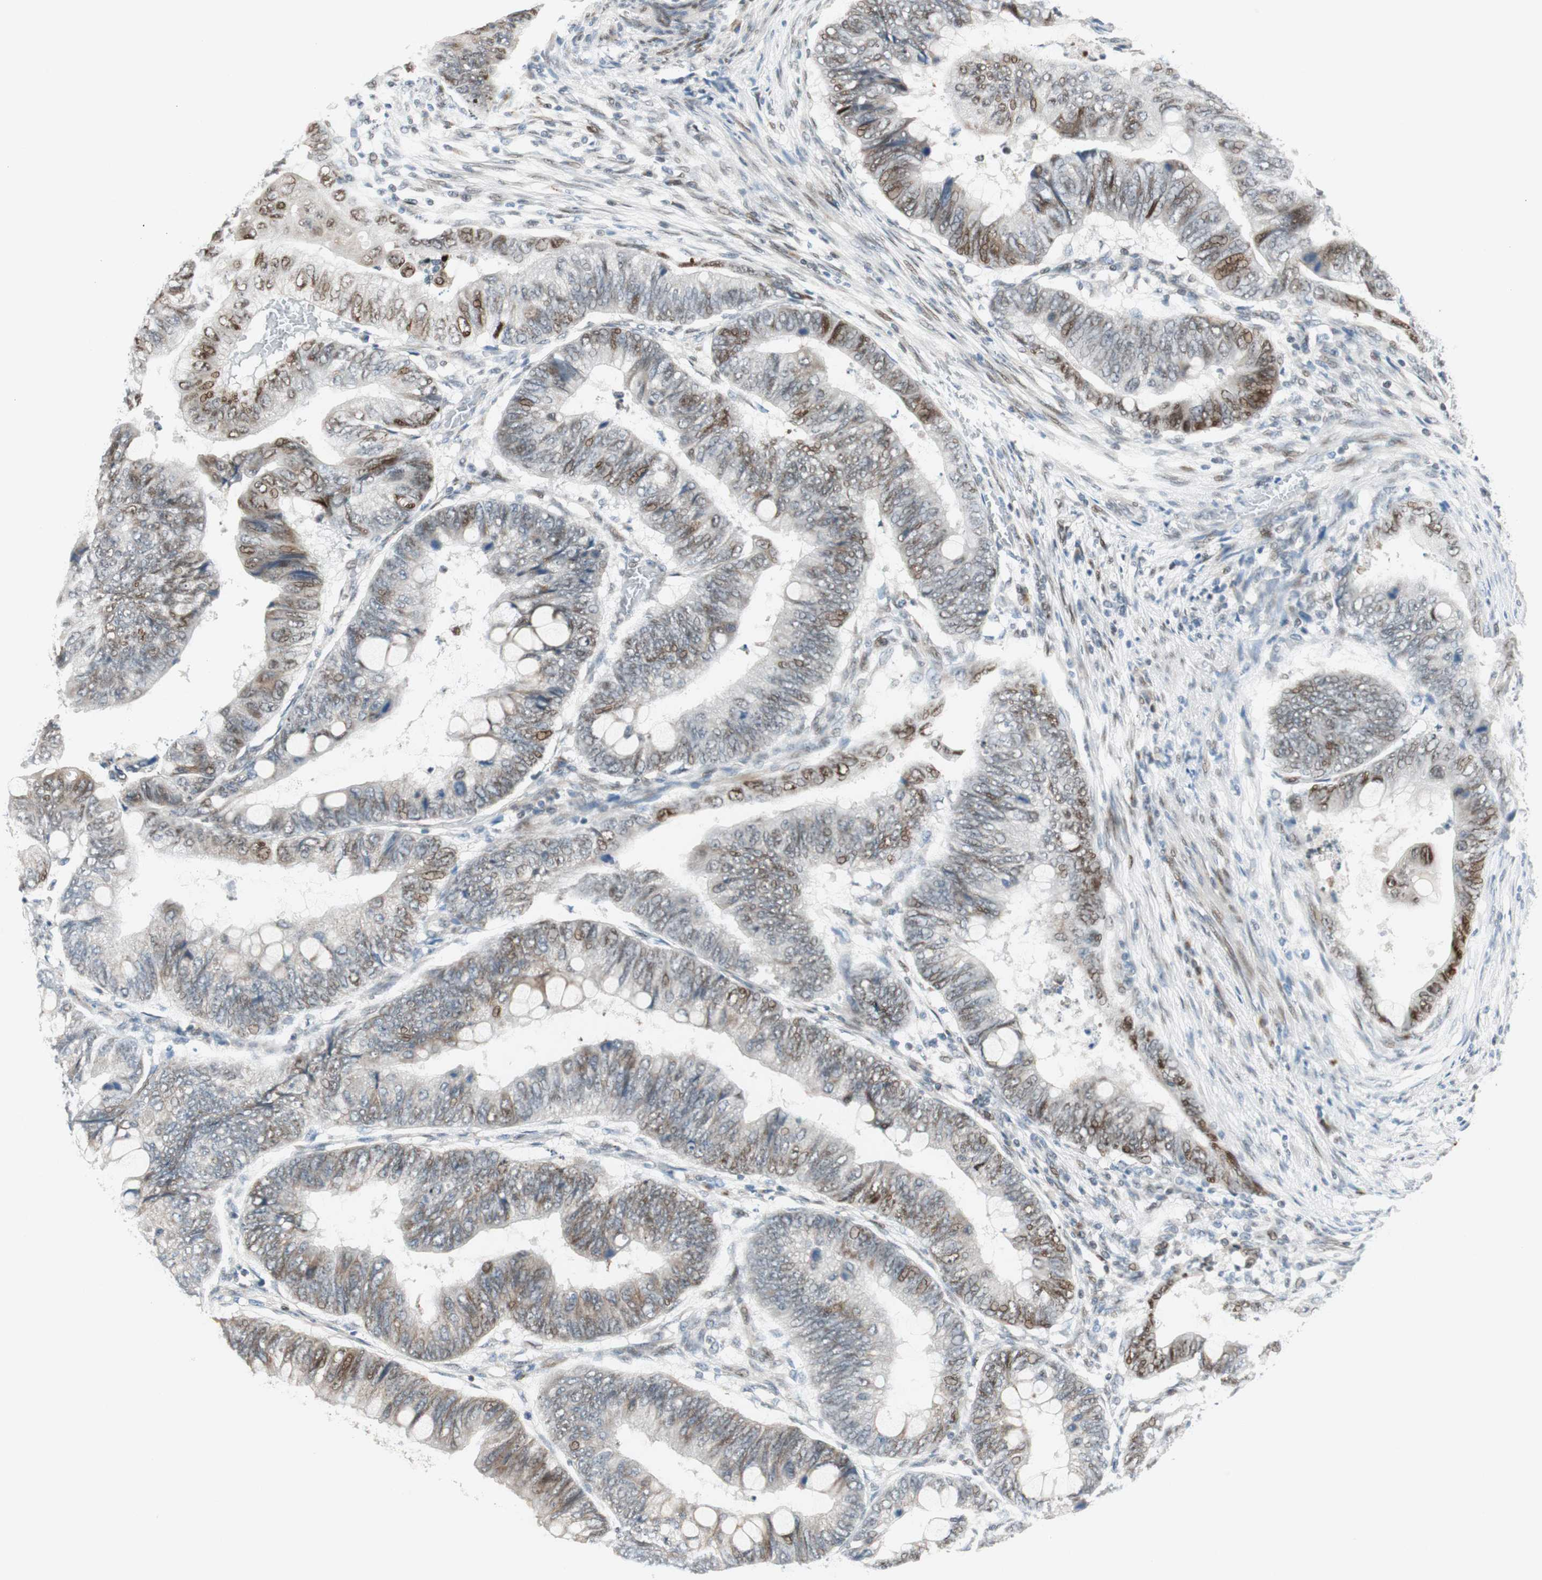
{"staining": {"intensity": "moderate", "quantity": "25%-75%", "location": "nuclear"}, "tissue": "colorectal cancer", "cell_type": "Tumor cells", "image_type": "cancer", "snomed": [{"axis": "morphology", "description": "Normal tissue, NOS"}, {"axis": "morphology", "description": "Adenocarcinoma, NOS"}, {"axis": "topography", "description": "Rectum"}, {"axis": "topography", "description": "Peripheral nerve tissue"}], "caption": "Immunohistochemistry (IHC) (DAB (3,3'-diaminobenzidine)) staining of human colorectal adenocarcinoma exhibits moderate nuclear protein positivity in about 25%-75% of tumor cells.", "gene": "AJUBA", "patient": {"sex": "male", "age": 92}}